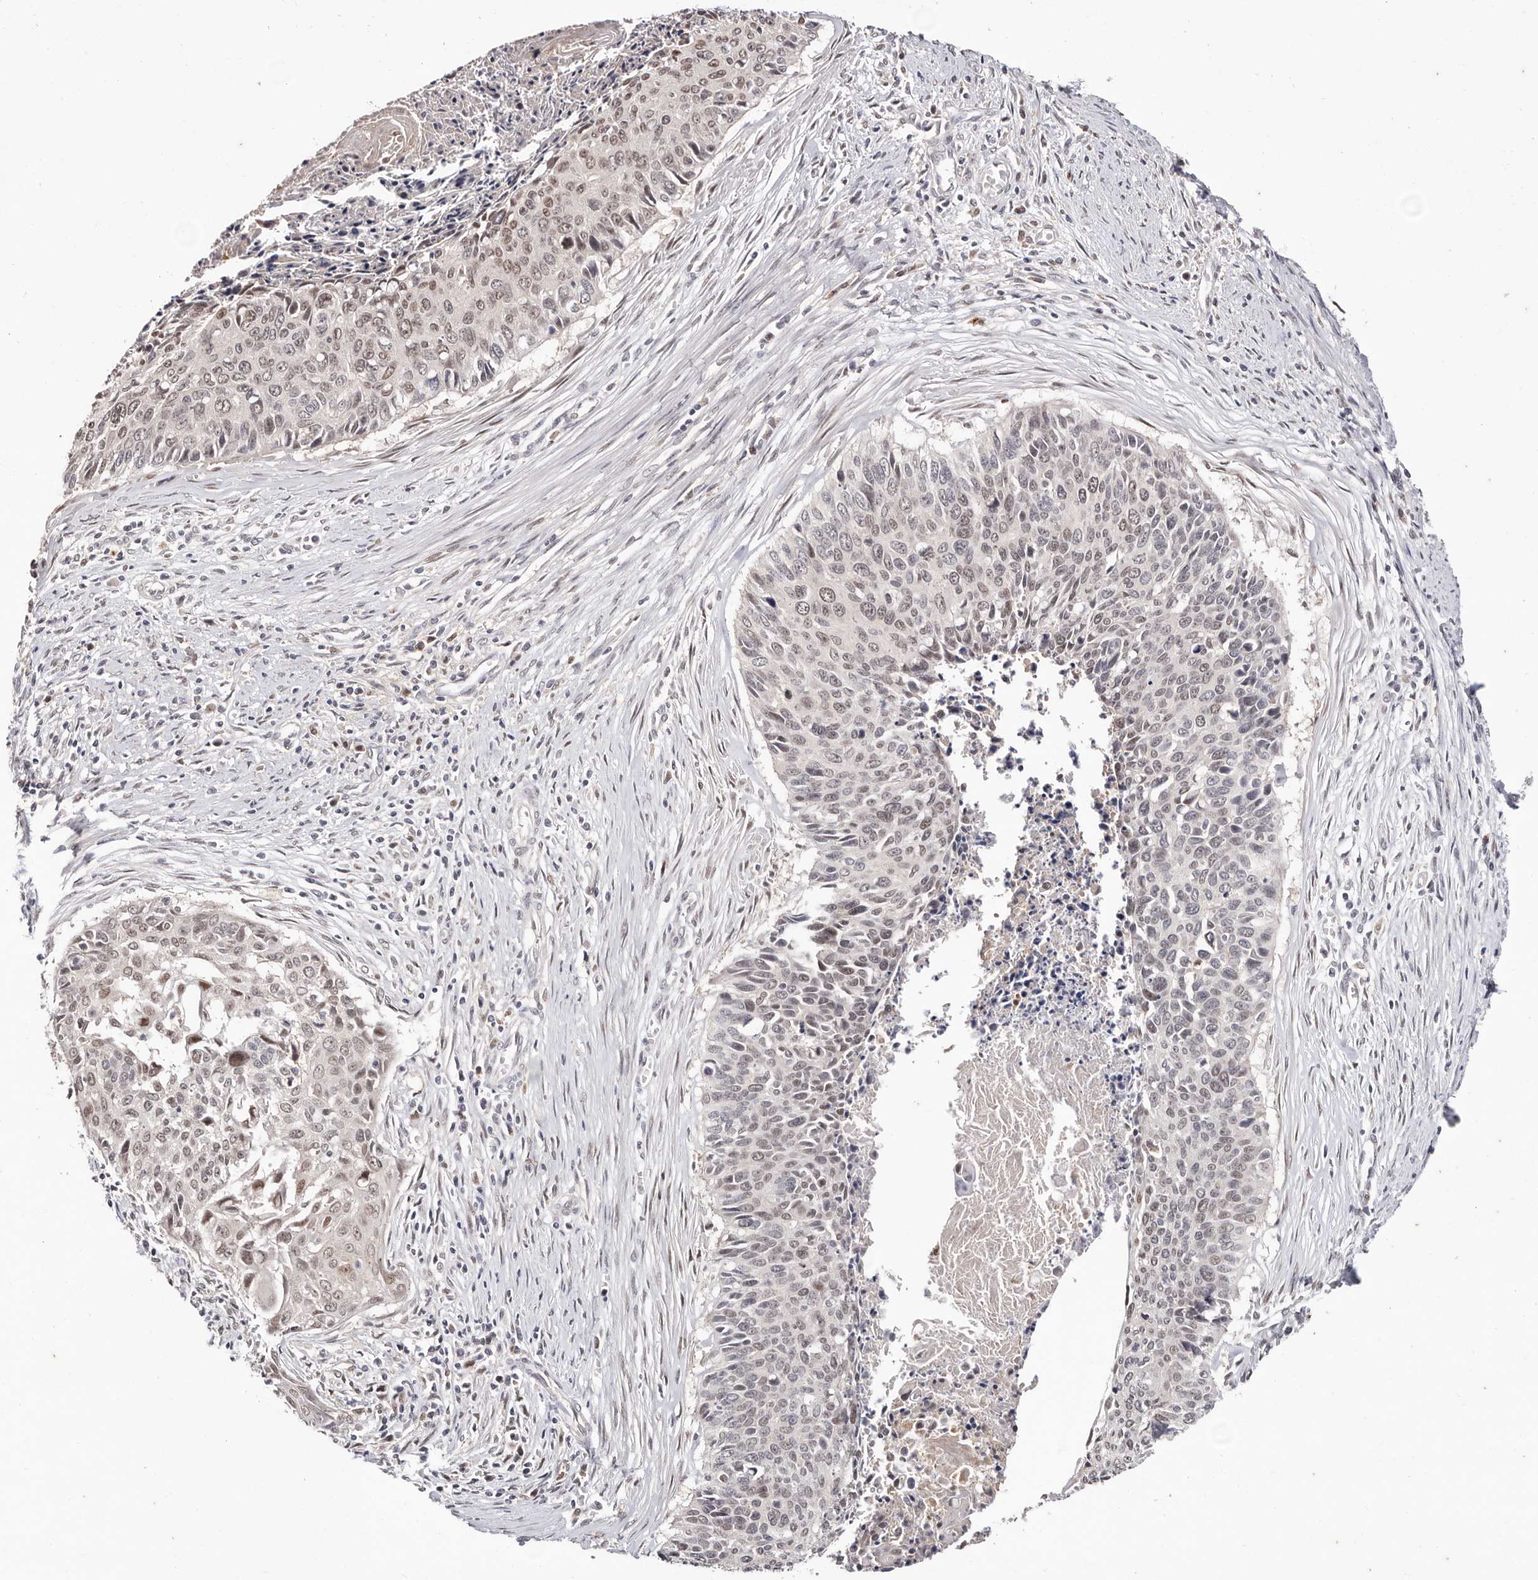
{"staining": {"intensity": "weak", "quantity": "25%-75%", "location": "nuclear"}, "tissue": "cervical cancer", "cell_type": "Tumor cells", "image_type": "cancer", "snomed": [{"axis": "morphology", "description": "Squamous cell carcinoma, NOS"}, {"axis": "topography", "description": "Cervix"}], "caption": "An immunohistochemistry image of neoplastic tissue is shown. Protein staining in brown labels weak nuclear positivity in cervical cancer (squamous cell carcinoma) within tumor cells.", "gene": "TYW3", "patient": {"sex": "female", "age": 55}}